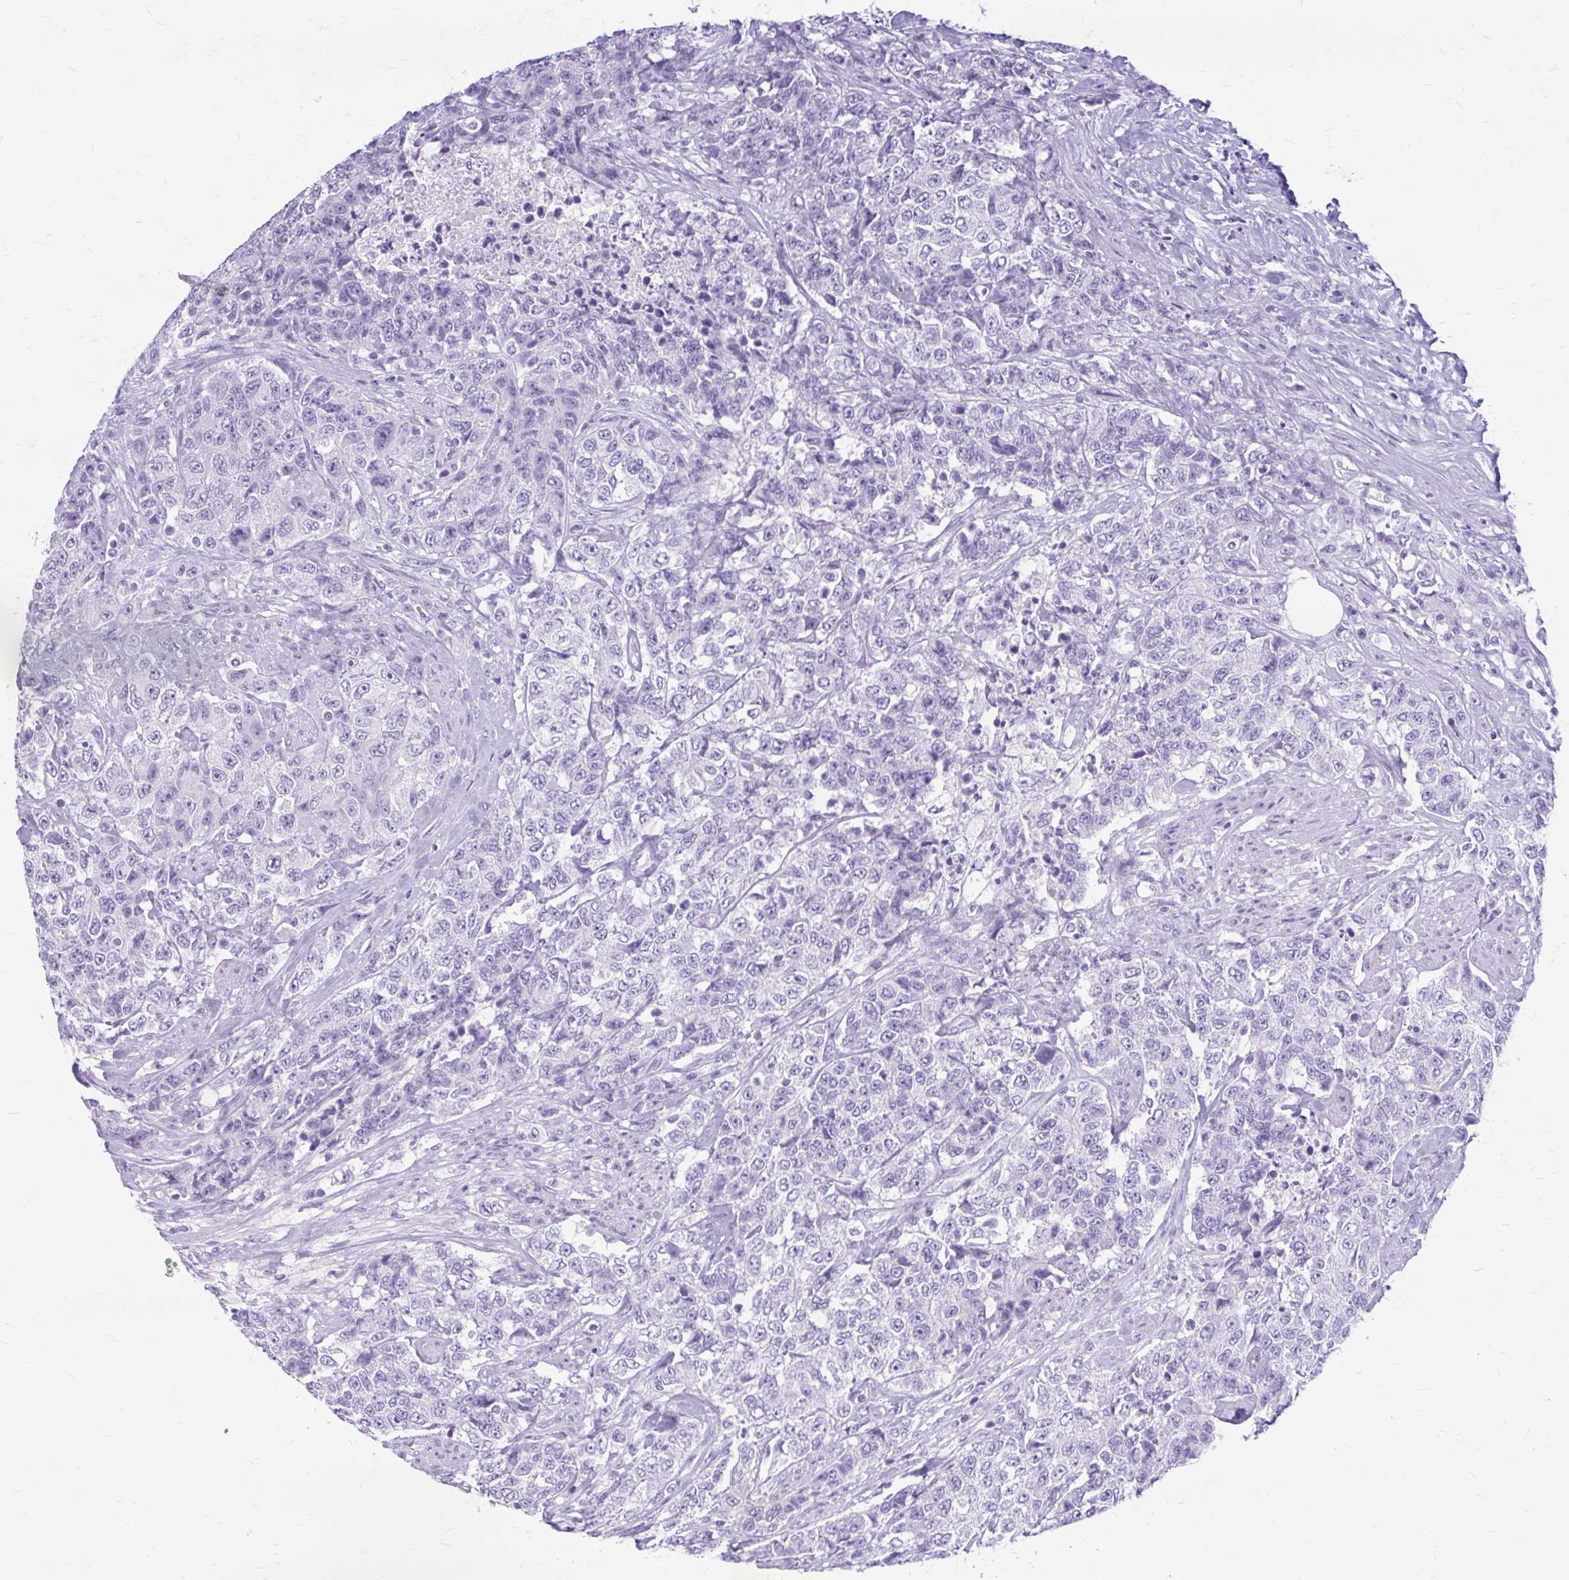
{"staining": {"intensity": "negative", "quantity": "none", "location": "none"}, "tissue": "urothelial cancer", "cell_type": "Tumor cells", "image_type": "cancer", "snomed": [{"axis": "morphology", "description": "Urothelial carcinoma, High grade"}, {"axis": "topography", "description": "Urinary bladder"}], "caption": "This is a micrograph of IHC staining of urothelial cancer, which shows no positivity in tumor cells. (Immunohistochemistry (ihc), brightfield microscopy, high magnification).", "gene": "KLHDC7A", "patient": {"sex": "female", "age": 78}}